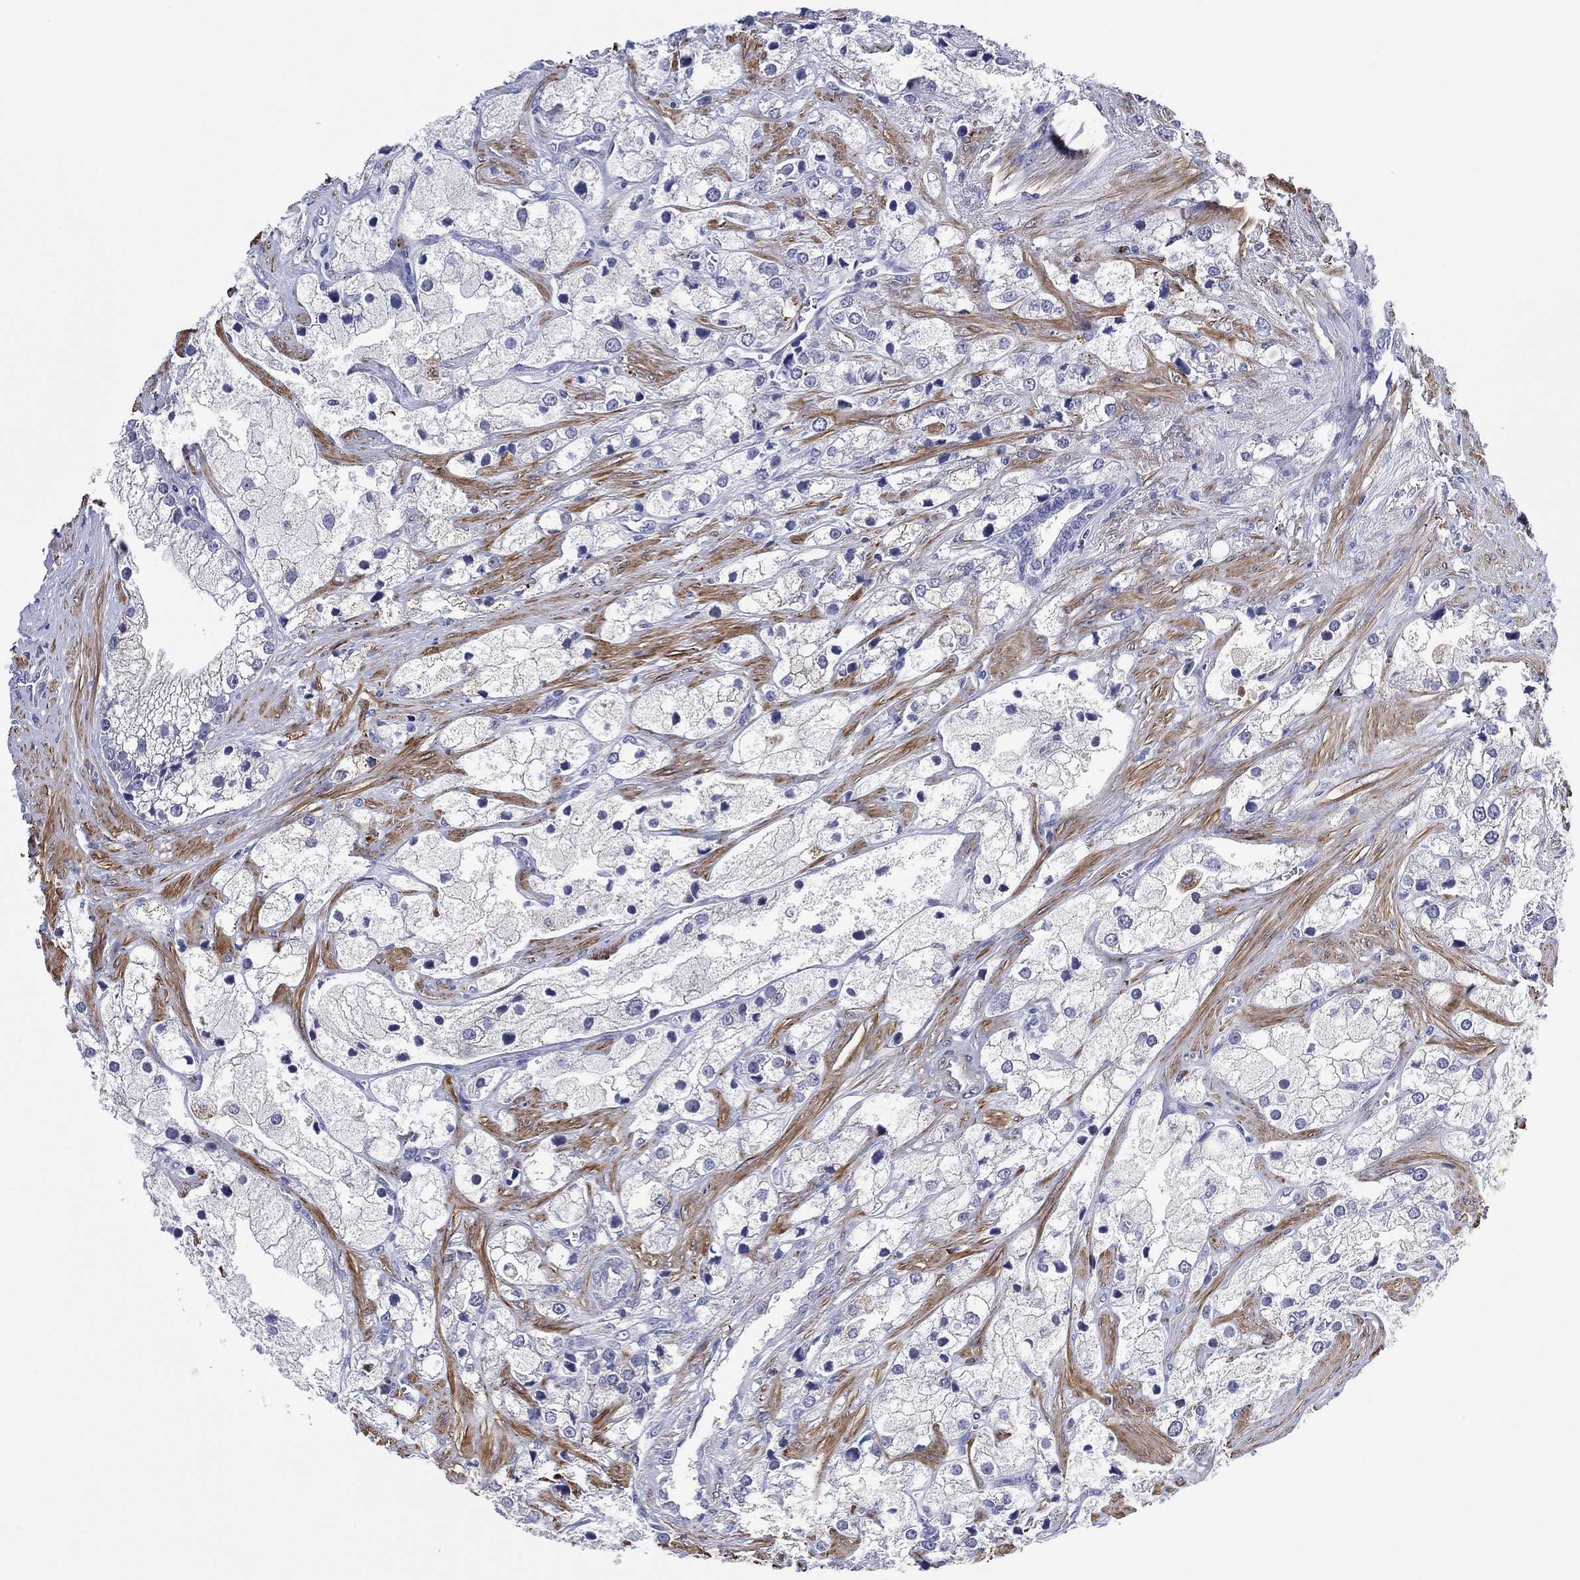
{"staining": {"intensity": "negative", "quantity": "none", "location": "none"}, "tissue": "prostate cancer", "cell_type": "Tumor cells", "image_type": "cancer", "snomed": [{"axis": "morphology", "description": "Adenocarcinoma, NOS"}, {"axis": "topography", "description": "Prostate and seminal vesicle, NOS"}, {"axis": "topography", "description": "Prostate"}], "caption": "Immunohistochemistry (IHC) of prostate cancer demonstrates no expression in tumor cells. Nuclei are stained in blue.", "gene": "CLIP3", "patient": {"sex": "male", "age": 79}}